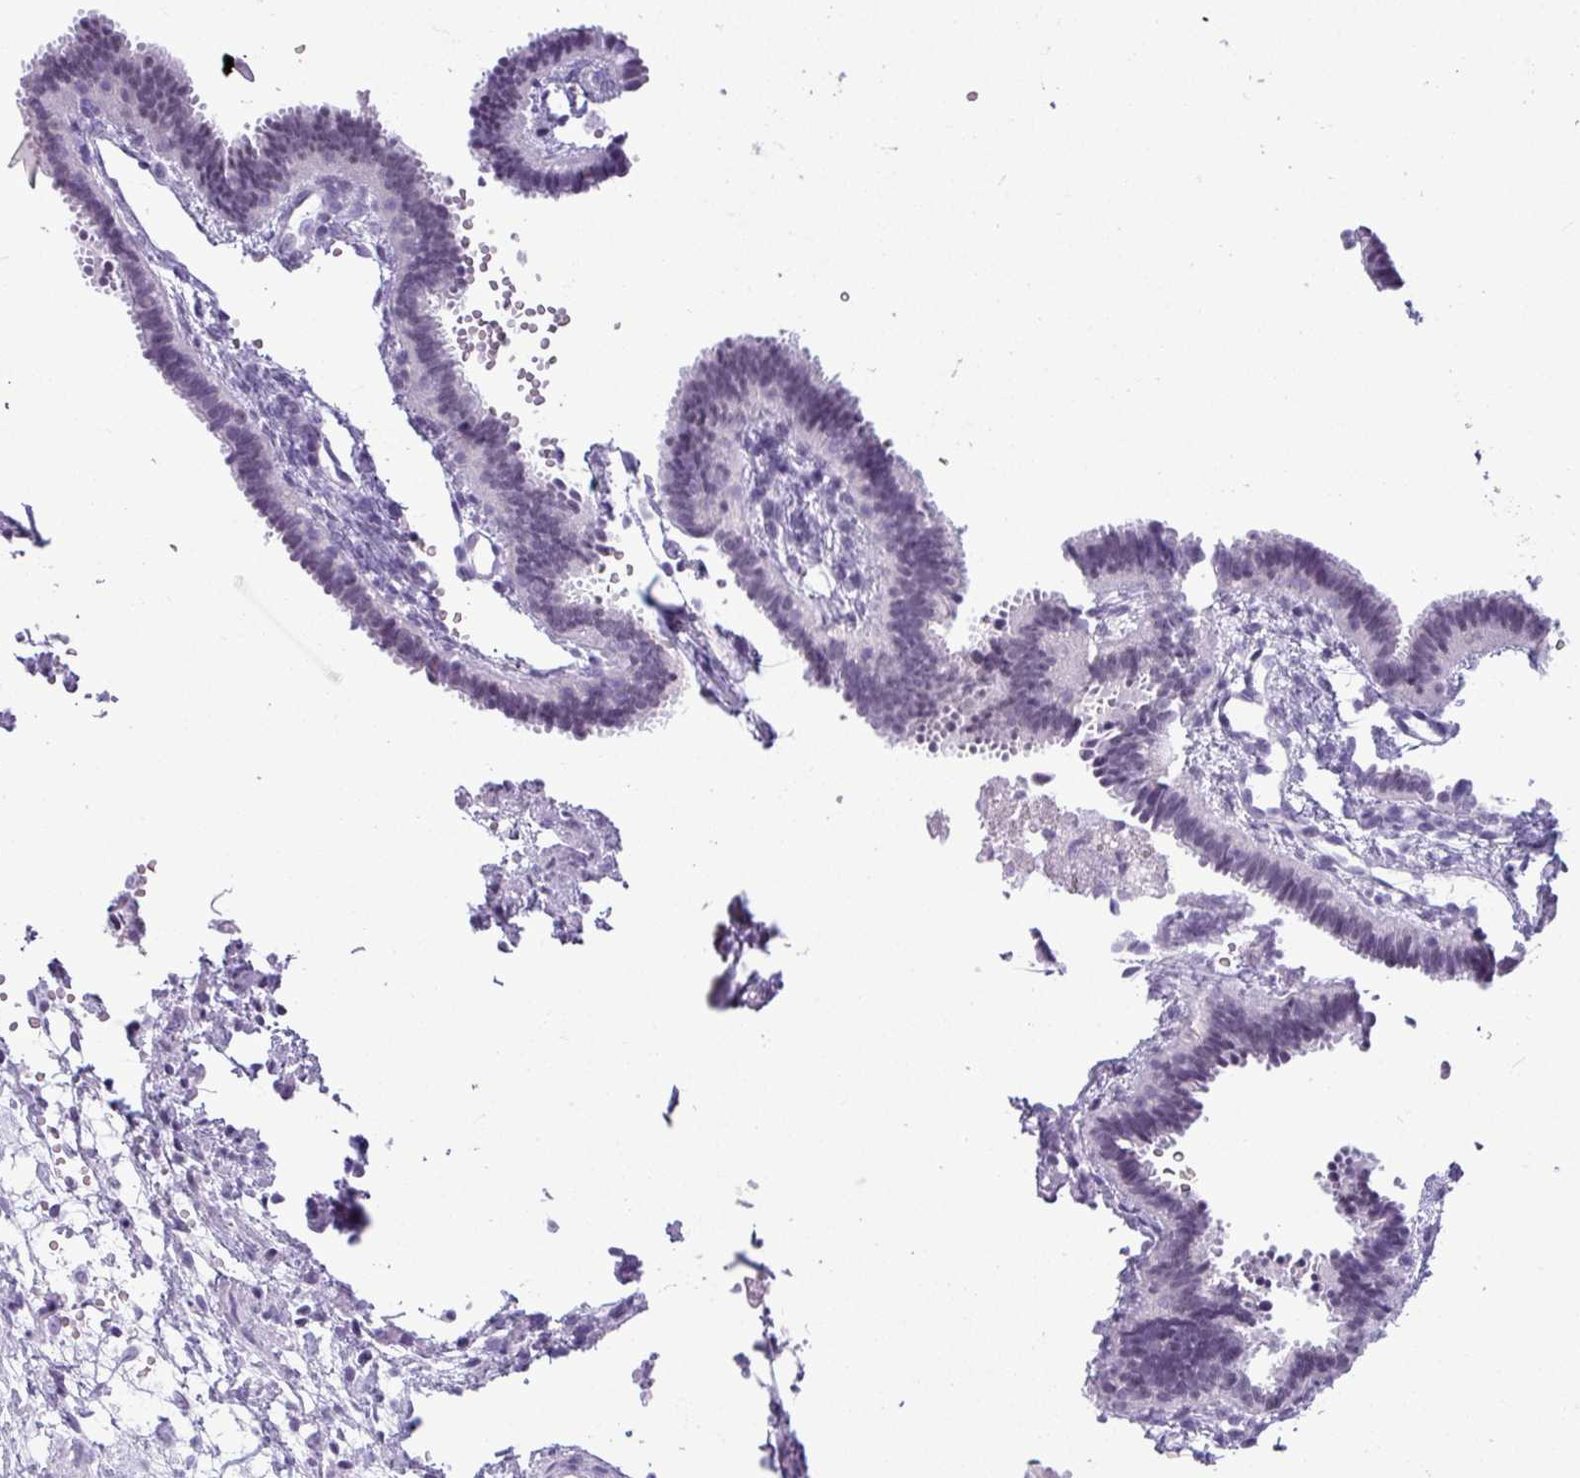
{"staining": {"intensity": "weak", "quantity": "<25%", "location": "nuclear"}, "tissue": "fallopian tube", "cell_type": "Glandular cells", "image_type": "normal", "snomed": [{"axis": "morphology", "description": "Normal tissue, NOS"}, {"axis": "topography", "description": "Fallopian tube"}], "caption": "Immunohistochemistry of unremarkable fallopian tube shows no staining in glandular cells.", "gene": "SRGAP1", "patient": {"sex": "female", "age": 37}}